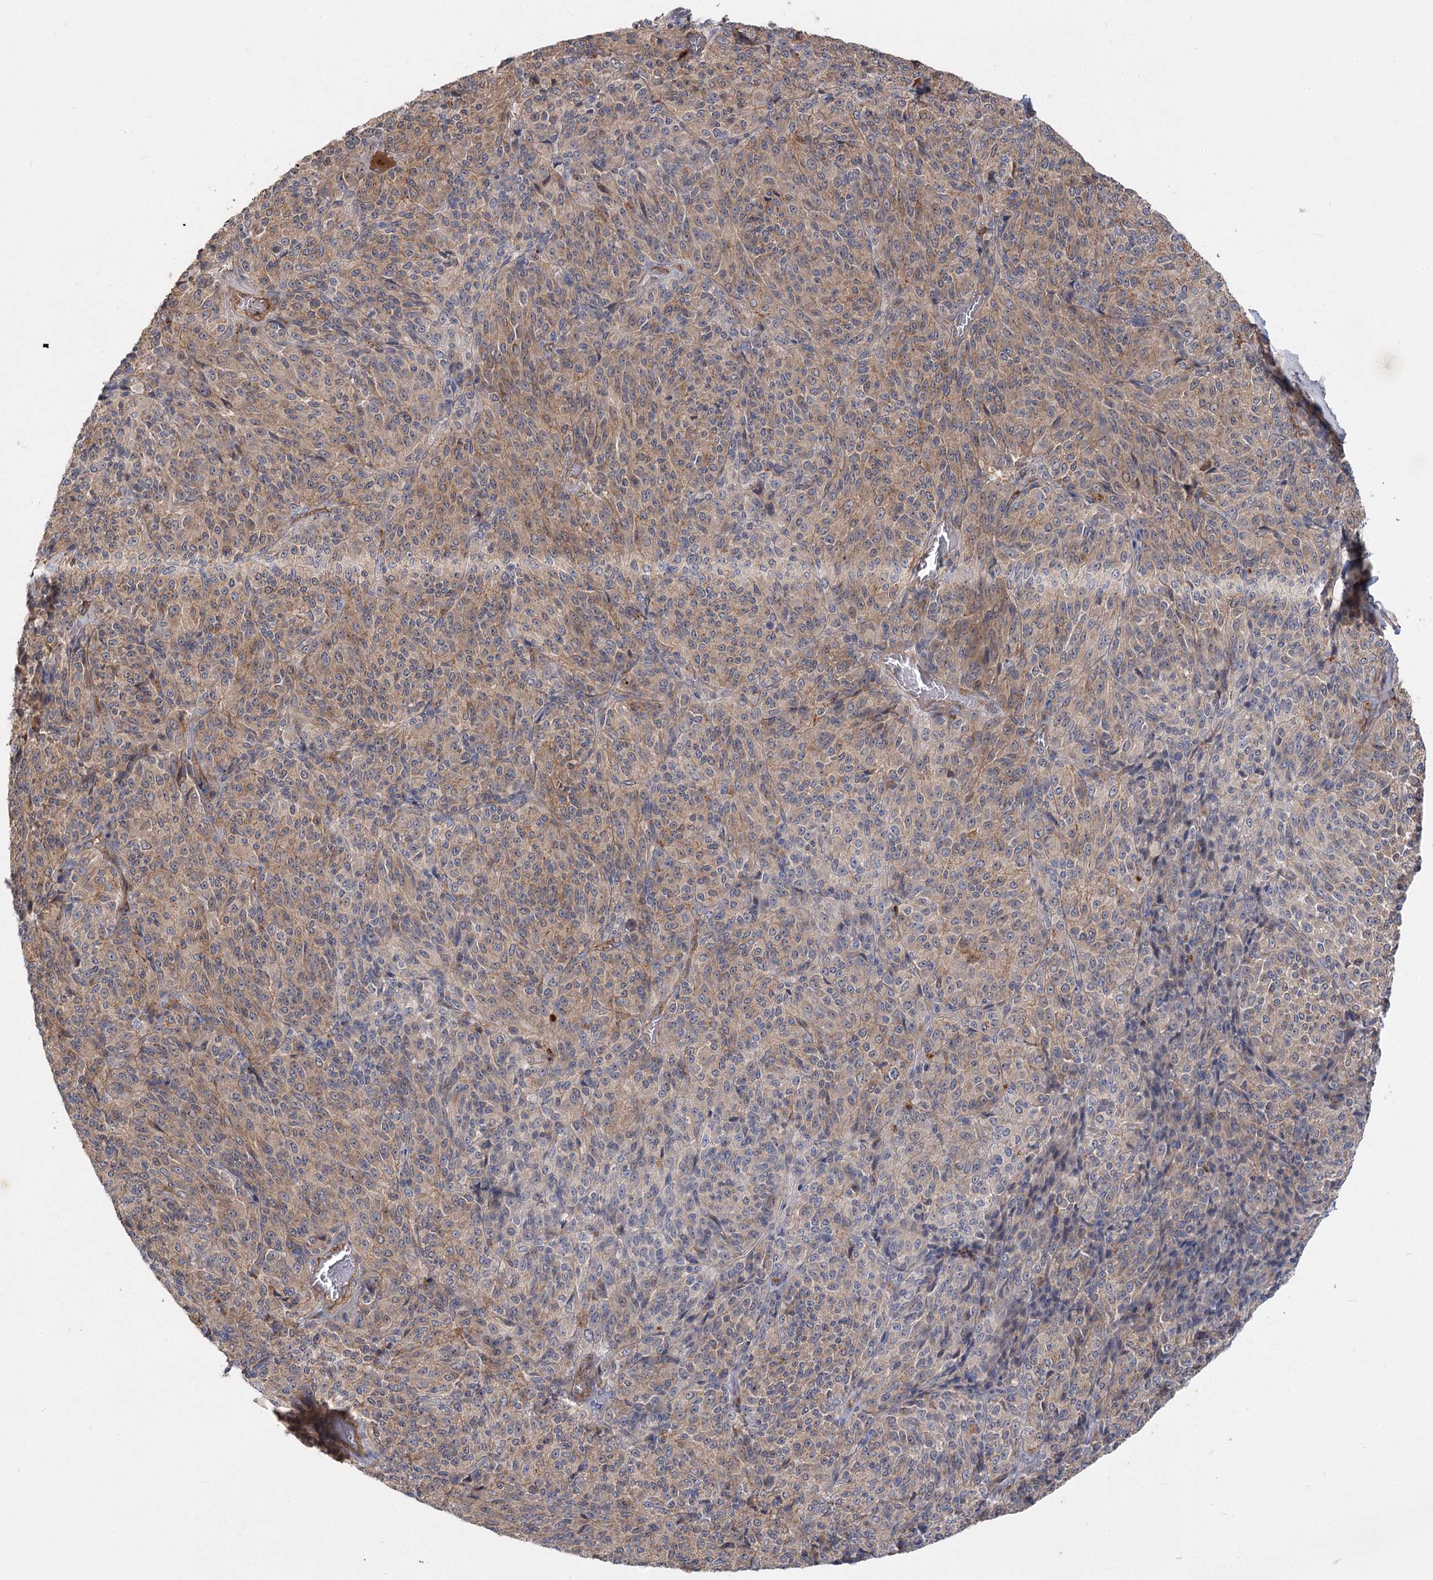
{"staining": {"intensity": "moderate", "quantity": ">75%", "location": "cytoplasmic/membranous"}, "tissue": "melanoma", "cell_type": "Tumor cells", "image_type": "cancer", "snomed": [{"axis": "morphology", "description": "Malignant melanoma, Metastatic site"}, {"axis": "topography", "description": "Brain"}], "caption": "Immunohistochemical staining of human melanoma shows medium levels of moderate cytoplasmic/membranous protein positivity in about >75% of tumor cells. Using DAB (brown) and hematoxylin (blue) stains, captured at high magnification using brightfield microscopy.", "gene": "KIAA0825", "patient": {"sex": "female", "age": 56}}